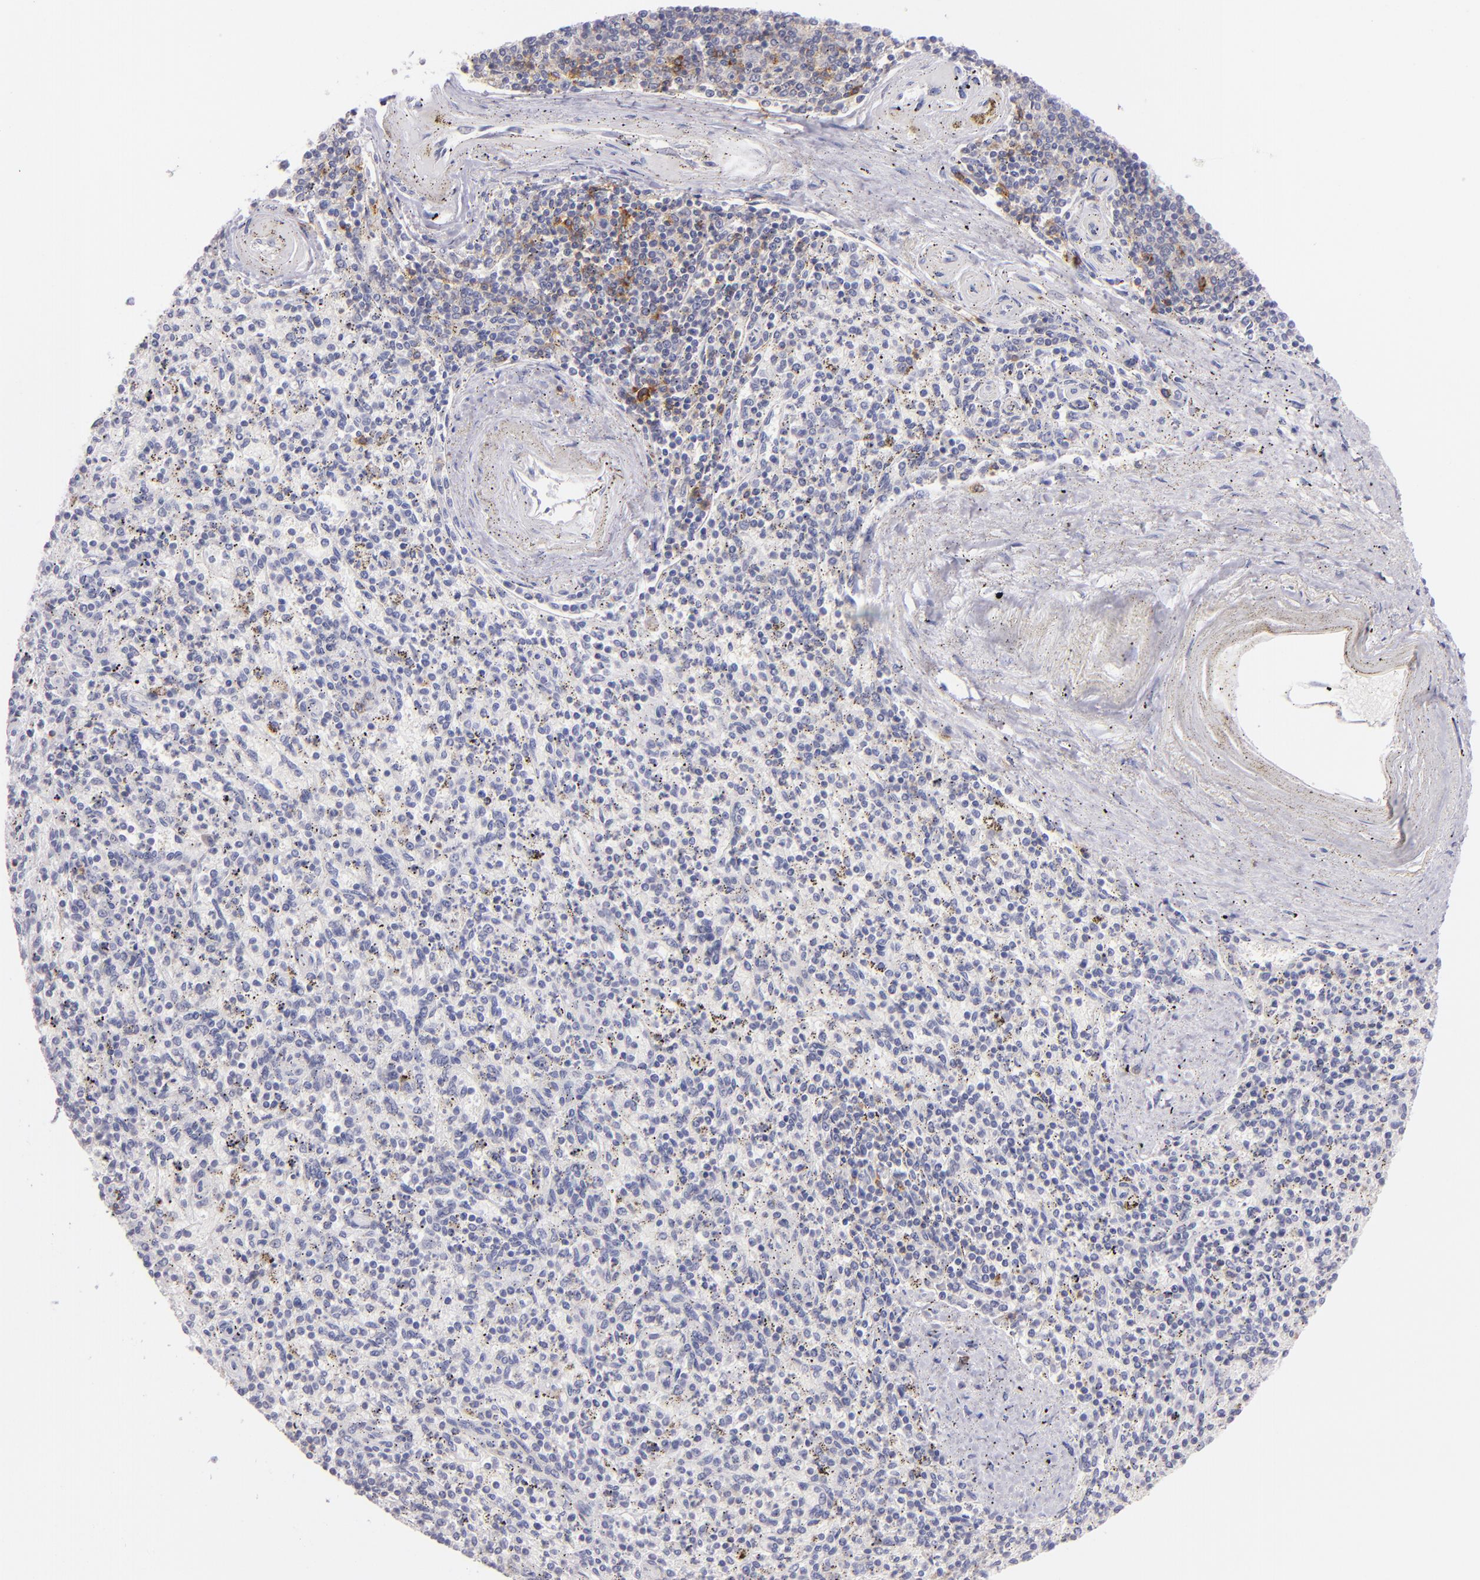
{"staining": {"intensity": "negative", "quantity": "none", "location": "none"}, "tissue": "spleen", "cell_type": "Cells in red pulp", "image_type": "normal", "snomed": [{"axis": "morphology", "description": "Normal tissue, NOS"}, {"axis": "topography", "description": "Spleen"}], "caption": "Human spleen stained for a protein using immunohistochemistry (IHC) demonstrates no expression in cells in red pulp.", "gene": "IL2RA", "patient": {"sex": "male", "age": 72}}